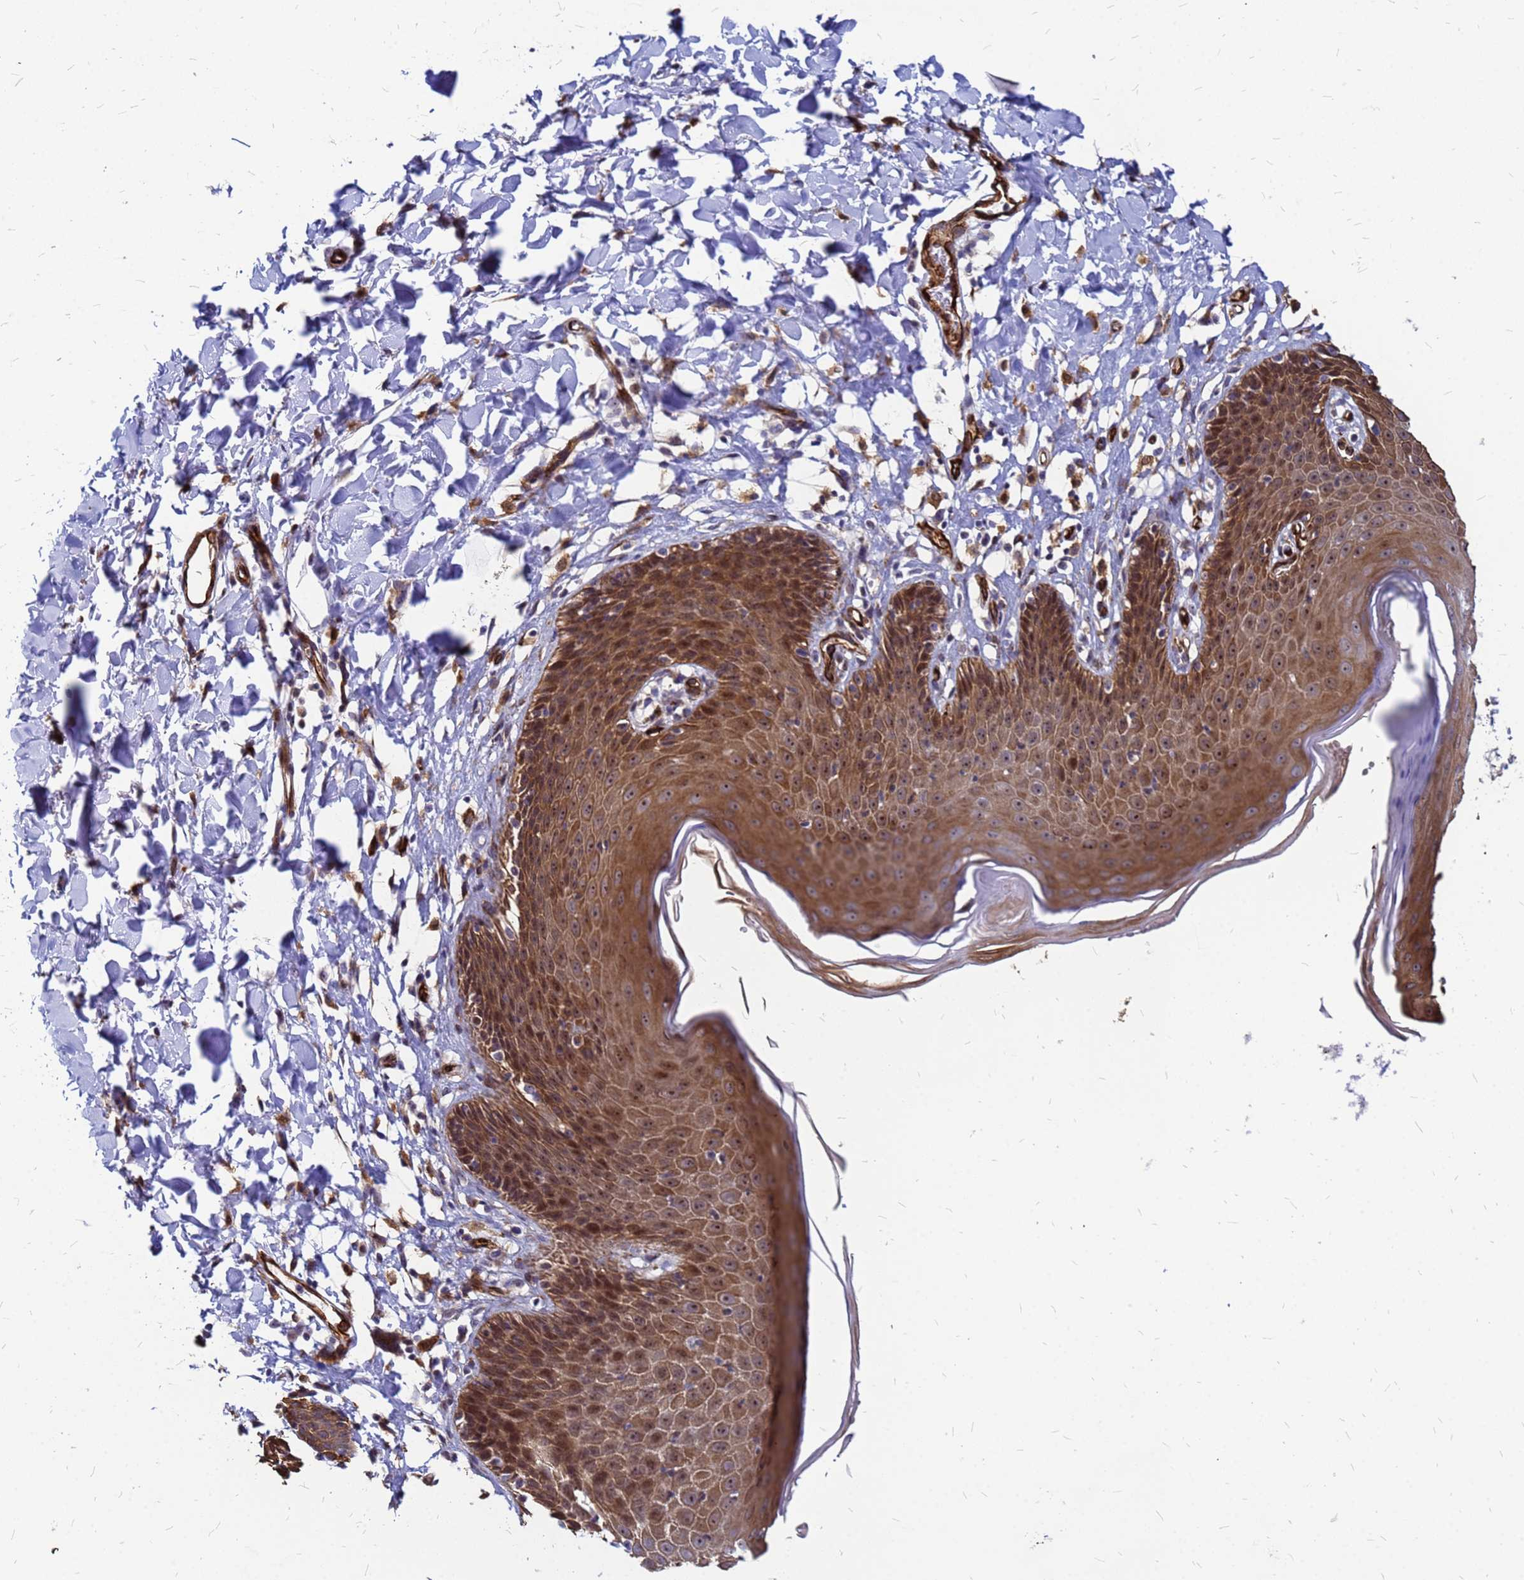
{"staining": {"intensity": "strong", "quantity": ">75%", "location": "cytoplasmic/membranous,nuclear"}, "tissue": "skin", "cell_type": "Epidermal cells", "image_type": "normal", "snomed": [{"axis": "morphology", "description": "Normal tissue, NOS"}, {"axis": "topography", "description": "Vulva"}], "caption": "Immunohistochemical staining of unremarkable skin shows high levels of strong cytoplasmic/membranous,nuclear staining in about >75% of epidermal cells.", "gene": "NOSTRIN", "patient": {"sex": "female", "age": 68}}